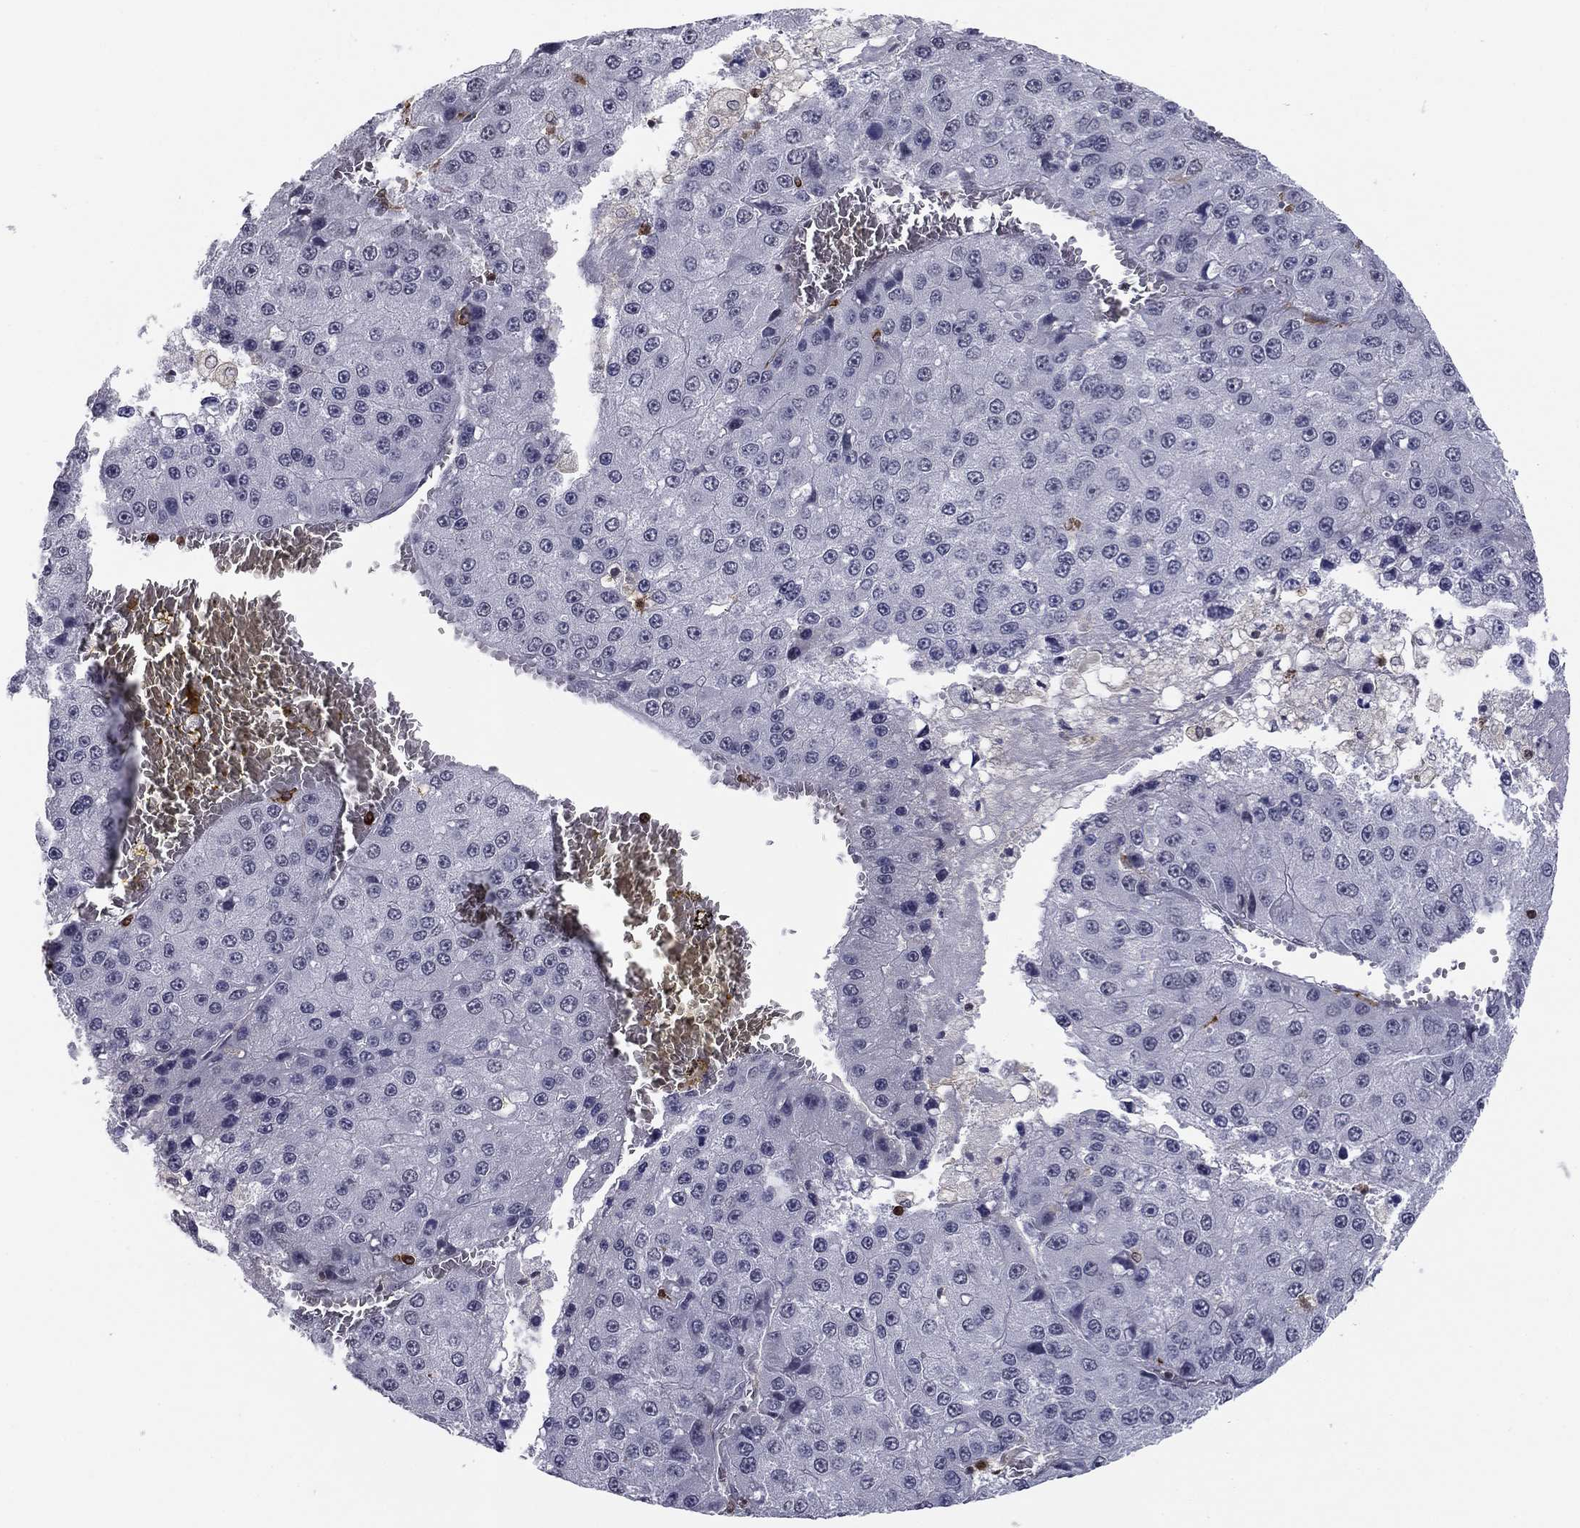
{"staining": {"intensity": "negative", "quantity": "none", "location": "none"}, "tissue": "liver cancer", "cell_type": "Tumor cells", "image_type": "cancer", "snomed": [{"axis": "morphology", "description": "Carcinoma, Hepatocellular, NOS"}, {"axis": "topography", "description": "Liver"}], "caption": "High power microscopy micrograph of an immunohistochemistry (IHC) micrograph of hepatocellular carcinoma (liver), revealing no significant positivity in tumor cells.", "gene": "PLCB2", "patient": {"sex": "female", "age": 73}}